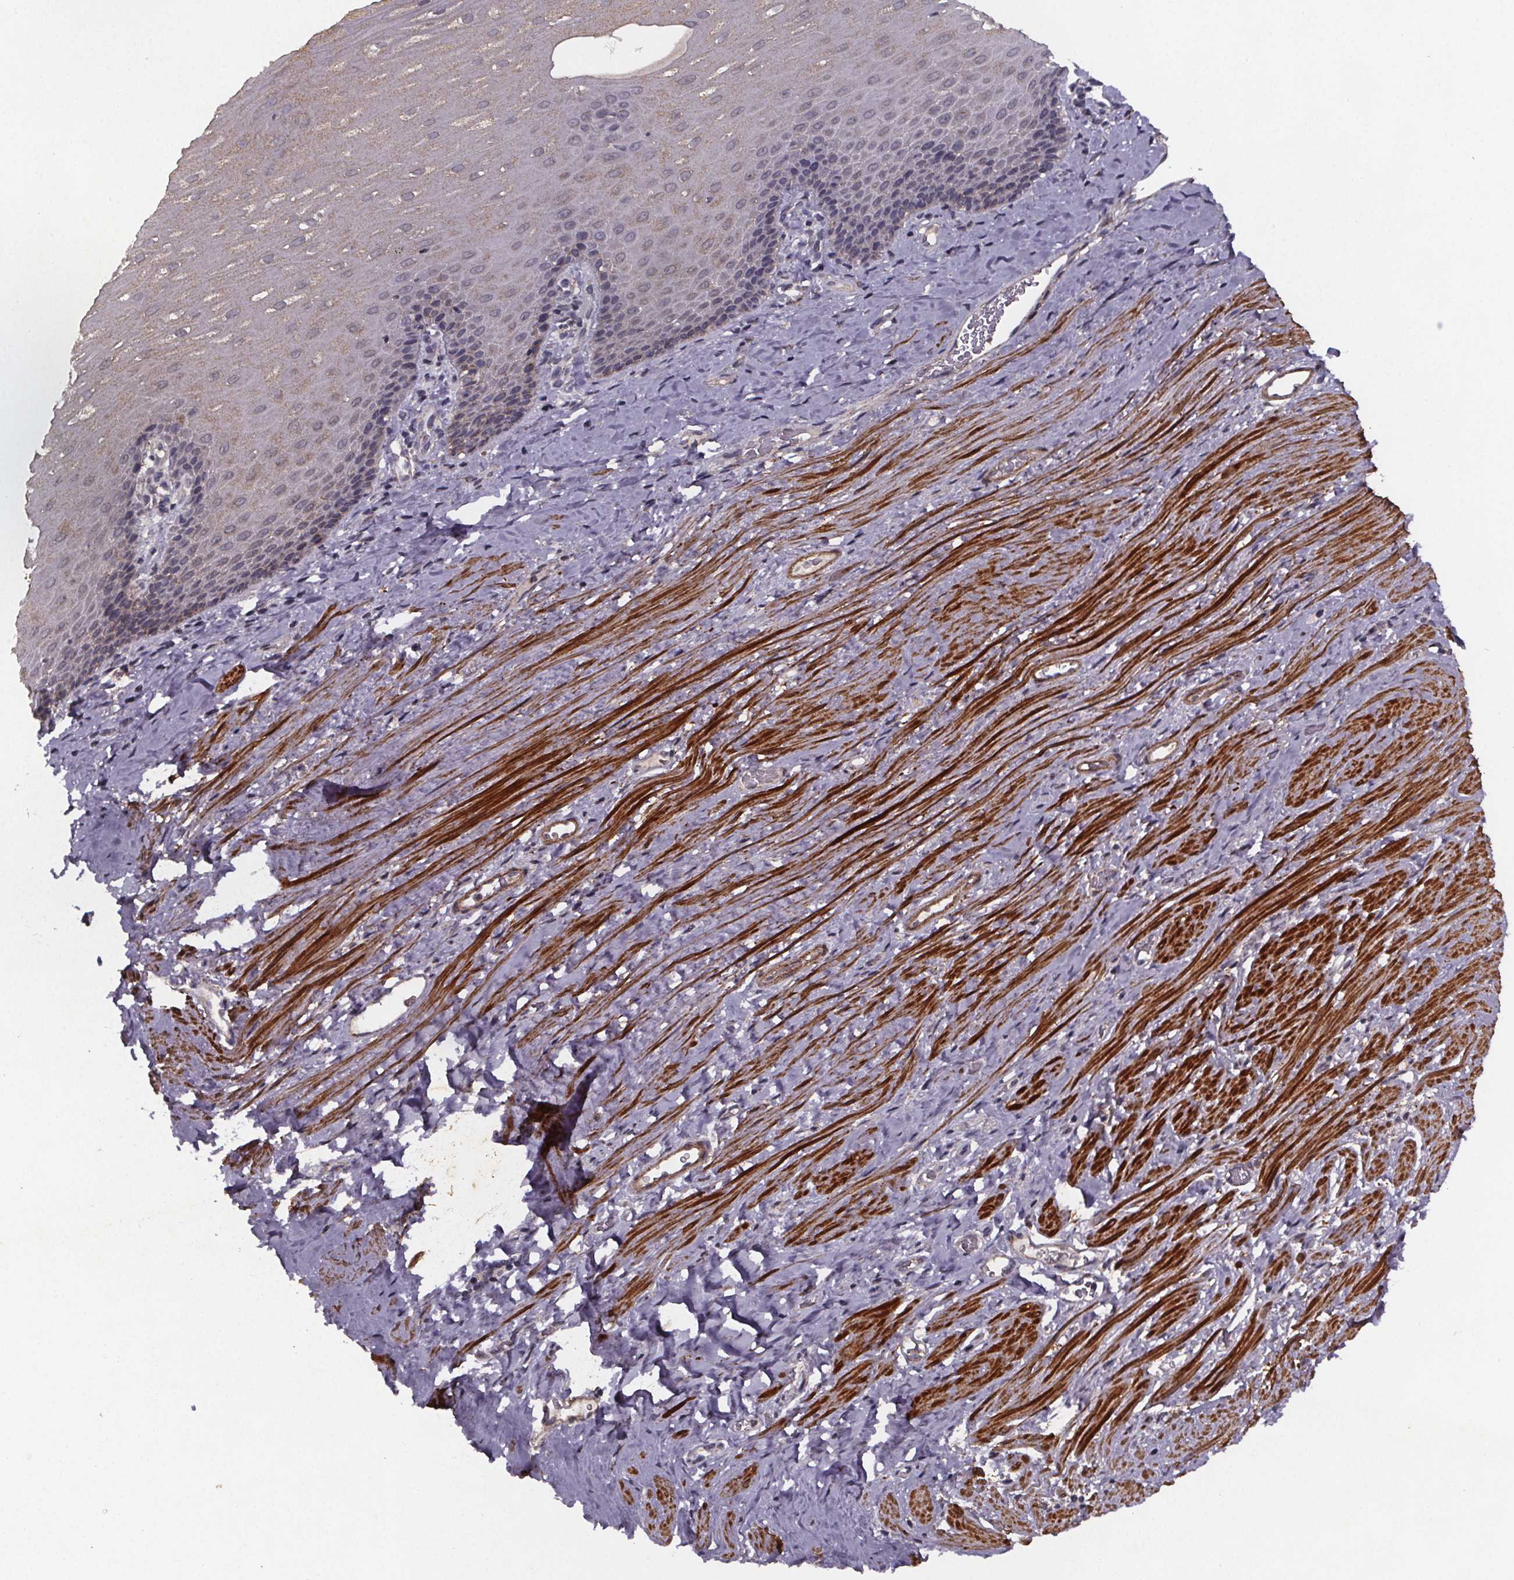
{"staining": {"intensity": "weak", "quantity": "<25%", "location": "cytoplasmic/membranous"}, "tissue": "esophagus", "cell_type": "Squamous epithelial cells", "image_type": "normal", "snomed": [{"axis": "morphology", "description": "Normal tissue, NOS"}, {"axis": "topography", "description": "Esophagus"}], "caption": "DAB immunohistochemical staining of normal human esophagus demonstrates no significant expression in squamous epithelial cells.", "gene": "PALLD", "patient": {"sex": "male", "age": 64}}